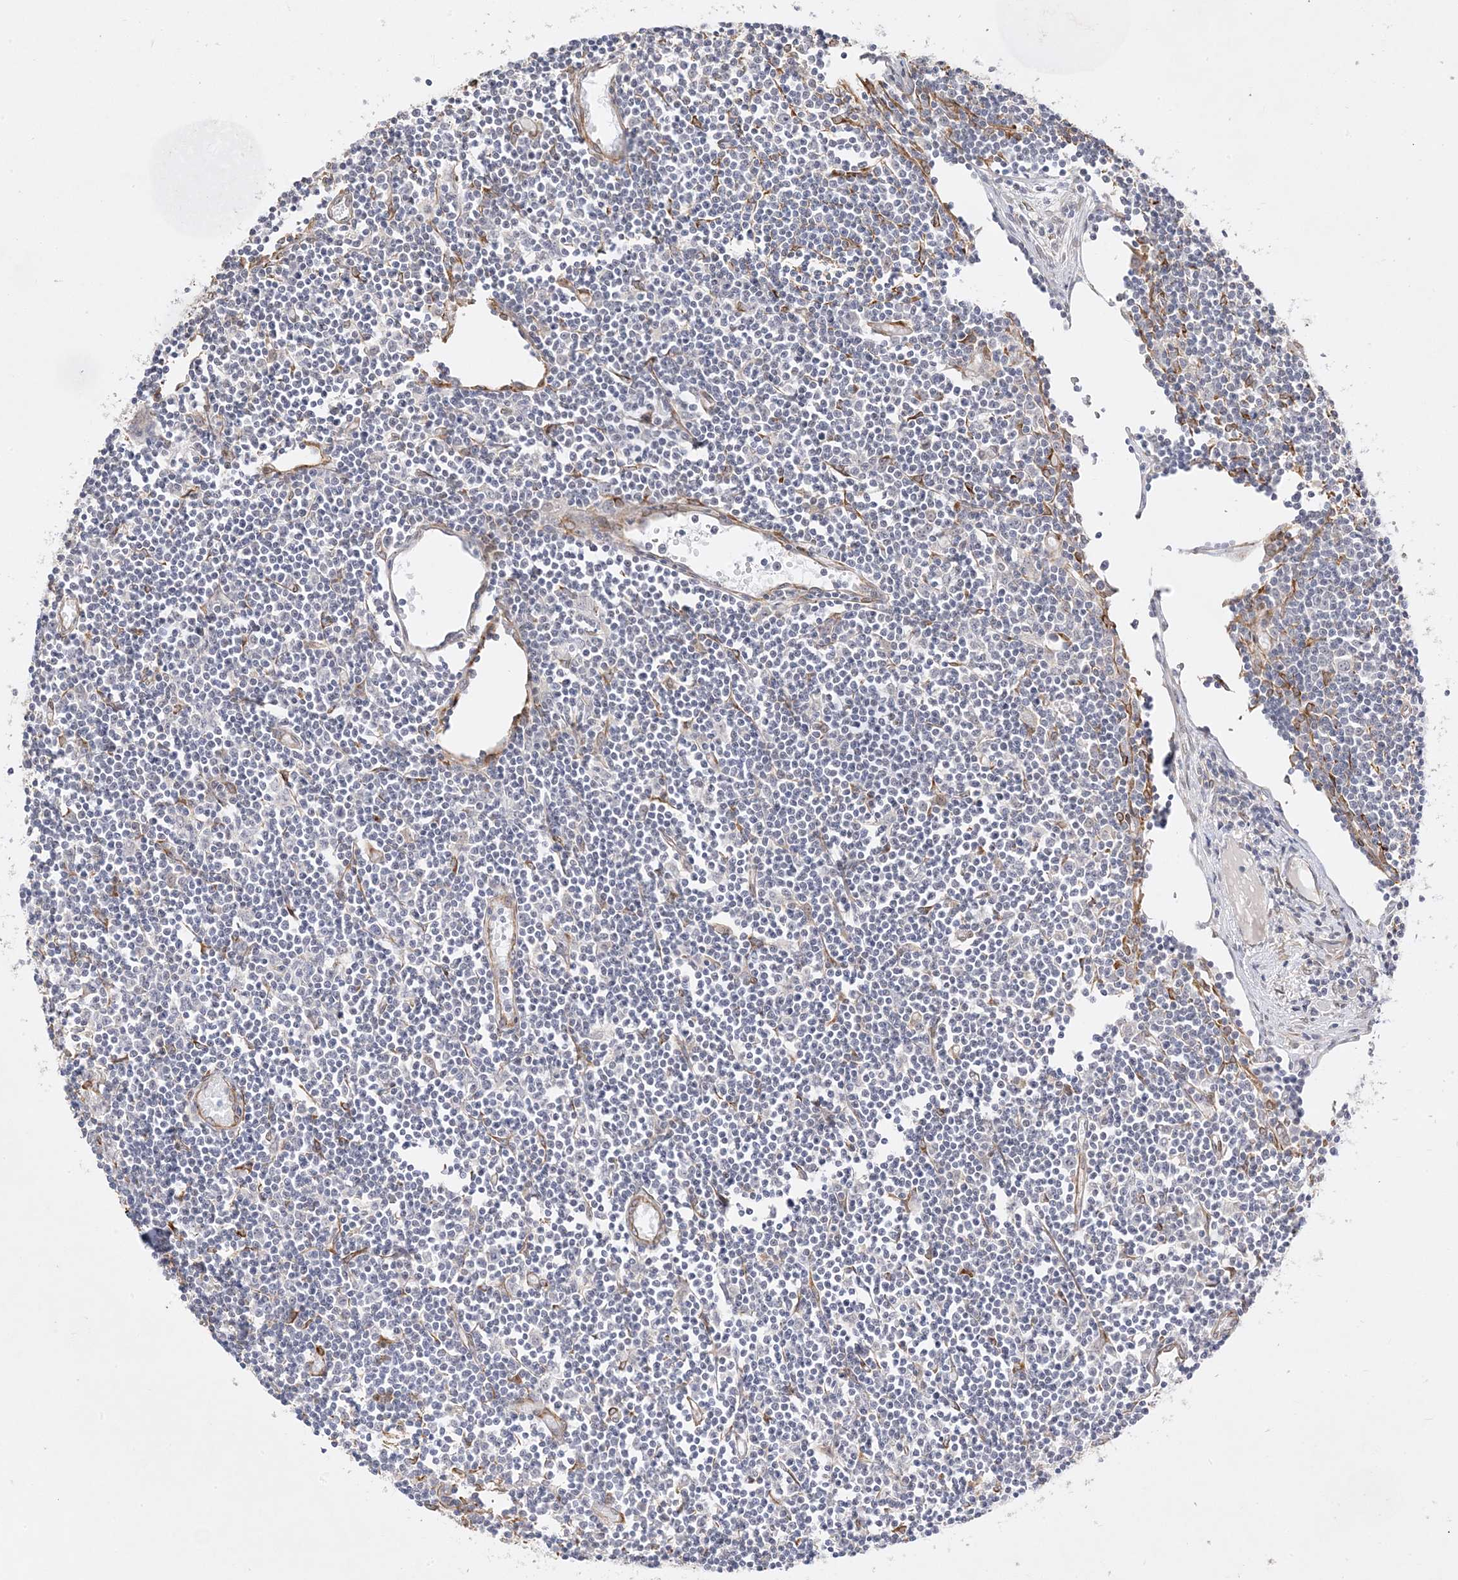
{"staining": {"intensity": "negative", "quantity": "none", "location": "none"}, "tissue": "lymph node", "cell_type": "Non-germinal center cells", "image_type": "normal", "snomed": [{"axis": "morphology", "description": "Normal tissue, NOS"}, {"axis": "topography", "description": "Lymph node"}], "caption": "An immunohistochemistry photomicrograph of unremarkable lymph node is shown. There is no staining in non-germinal center cells of lymph node. The staining was performed using DAB (3,3'-diaminobenzidine) to visualize the protein expression in brown, while the nuclei were stained in blue with hematoxylin (Magnification: 20x).", "gene": "C2CD2", "patient": {"sex": "female", "age": 11}}